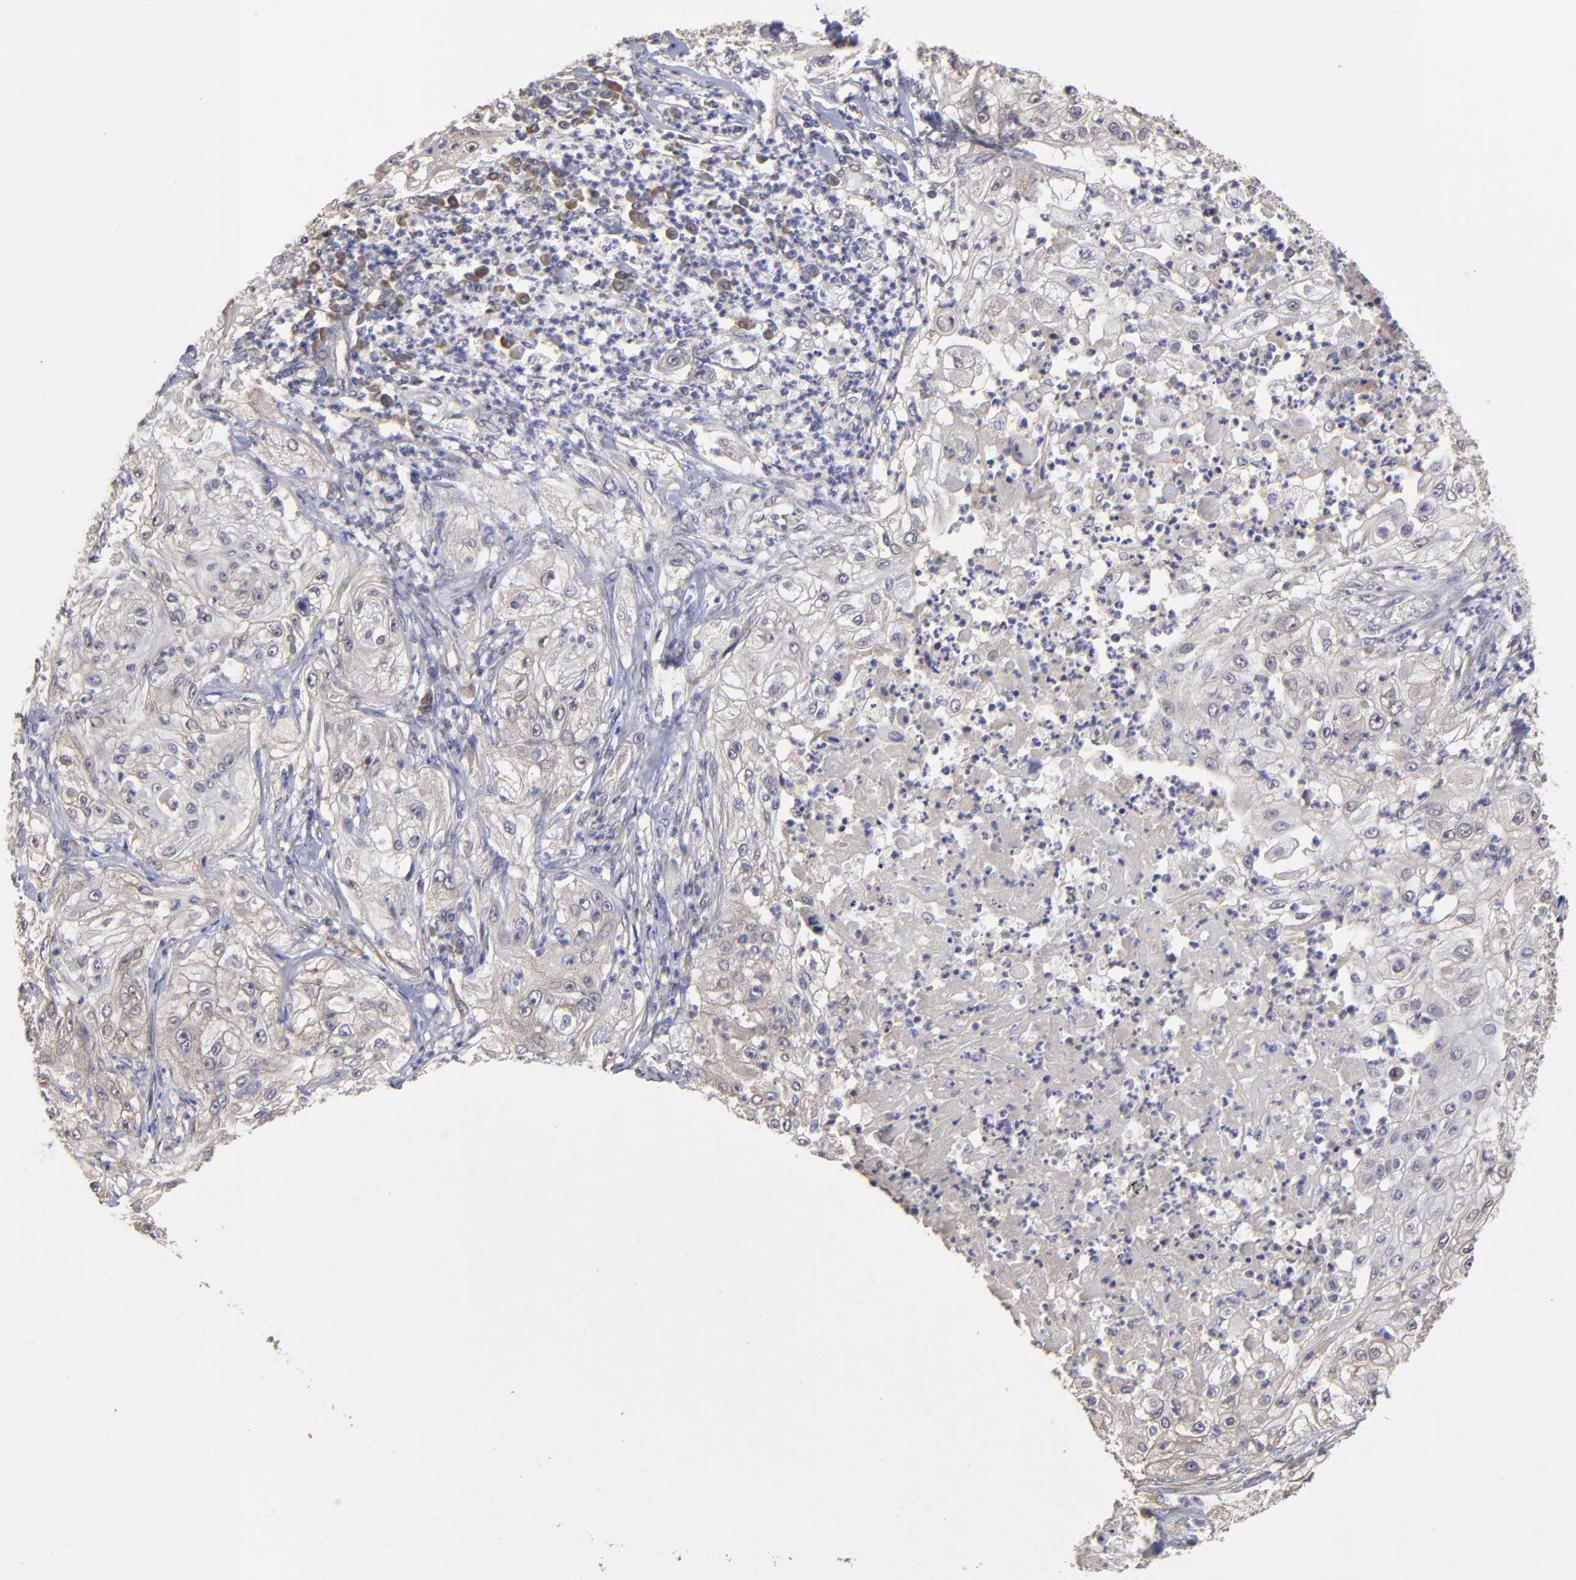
{"staining": {"intensity": "weak", "quantity": "<25%", "location": "cytoplasmic/membranous"}, "tissue": "lung cancer", "cell_type": "Tumor cells", "image_type": "cancer", "snomed": [{"axis": "morphology", "description": "Inflammation, NOS"}, {"axis": "morphology", "description": "Squamous cell carcinoma, NOS"}, {"axis": "topography", "description": "Lymph node"}, {"axis": "topography", "description": "Soft tissue"}, {"axis": "topography", "description": "Lung"}], "caption": "Protein analysis of lung cancer reveals no significant positivity in tumor cells.", "gene": "CHL1", "patient": {"sex": "male", "age": 66}}